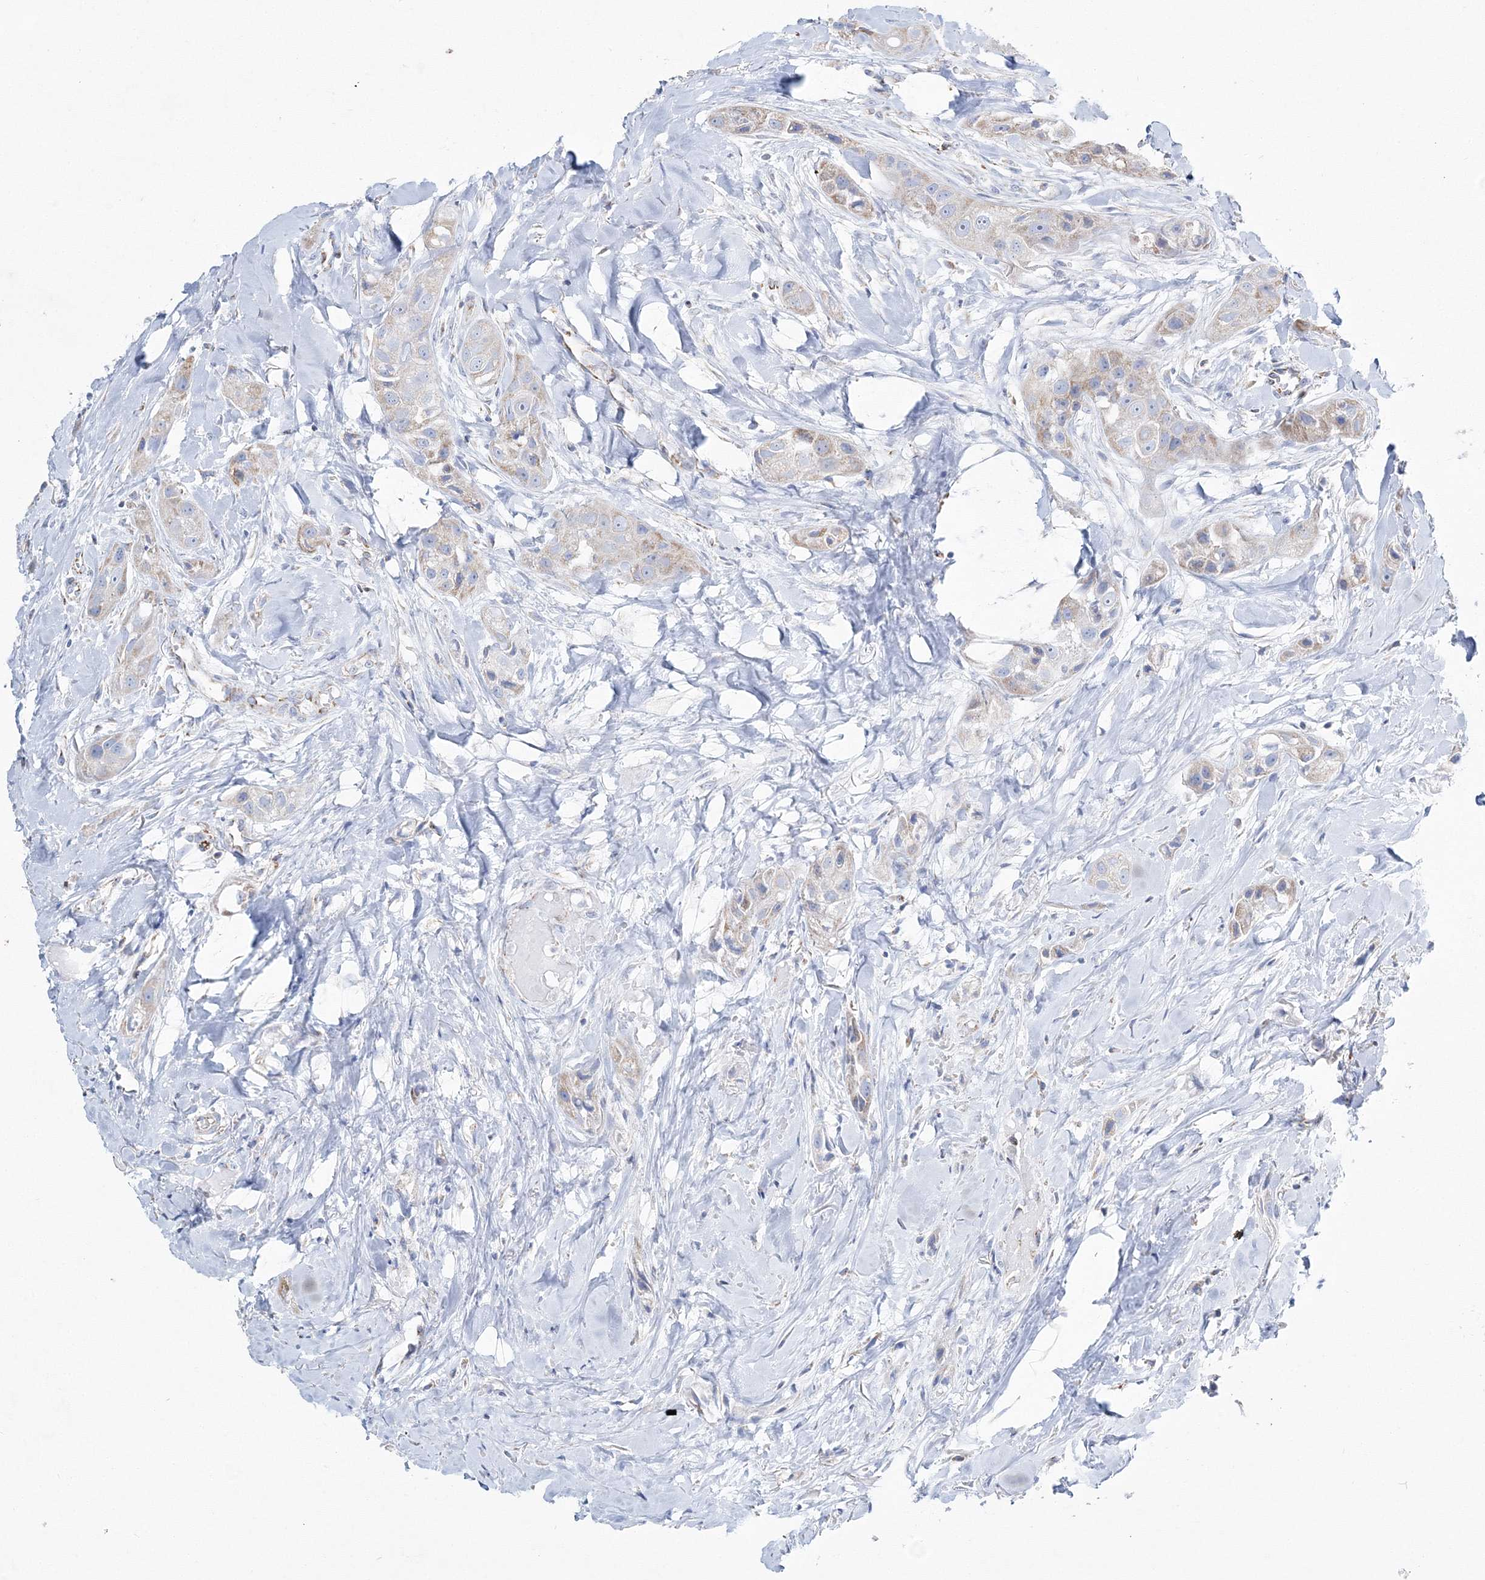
{"staining": {"intensity": "weak", "quantity": "<25%", "location": "cytoplasmic/membranous"}, "tissue": "head and neck cancer", "cell_type": "Tumor cells", "image_type": "cancer", "snomed": [{"axis": "morphology", "description": "Normal tissue, NOS"}, {"axis": "morphology", "description": "Squamous cell carcinoma, NOS"}, {"axis": "topography", "description": "Skeletal muscle"}, {"axis": "topography", "description": "Head-Neck"}], "caption": "Head and neck cancer (squamous cell carcinoma) stained for a protein using IHC reveals no expression tumor cells.", "gene": "HIBCH", "patient": {"sex": "male", "age": 51}}